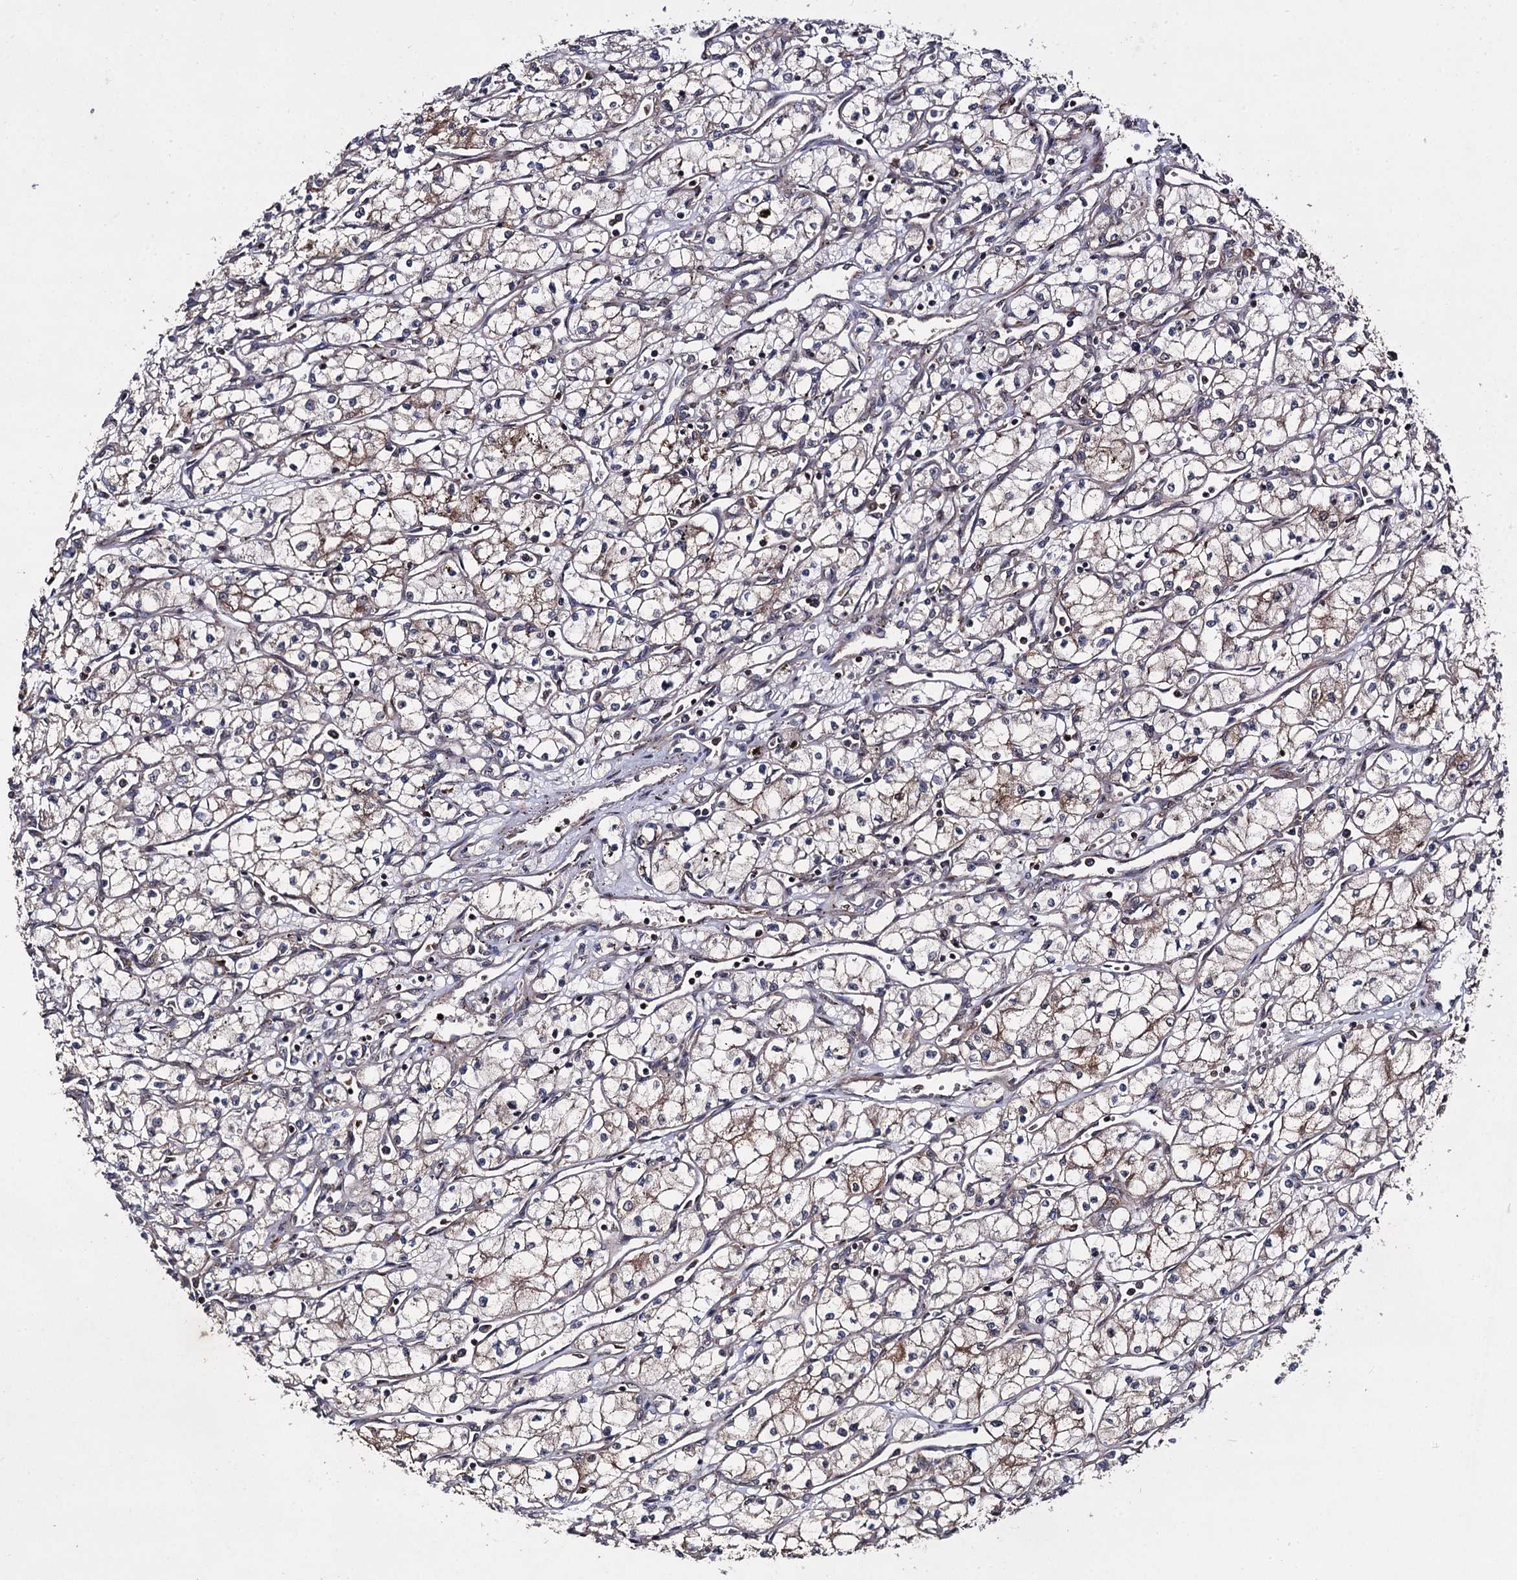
{"staining": {"intensity": "weak", "quantity": "<25%", "location": "cytoplasmic/membranous"}, "tissue": "renal cancer", "cell_type": "Tumor cells", "image_type": "cancer", "snomed": [{"axis": "morphology", "description": "Adenocarcinoma, NOS"}, {"axis": "topography", "description": "Kidney"}], "caption": "DAB immunohistochemical staining of human renal adenocarcinoma reveals no significant staining in tumor cells.", "gene": "KXD1", "patient": {"sex": "male", "age": 59}}